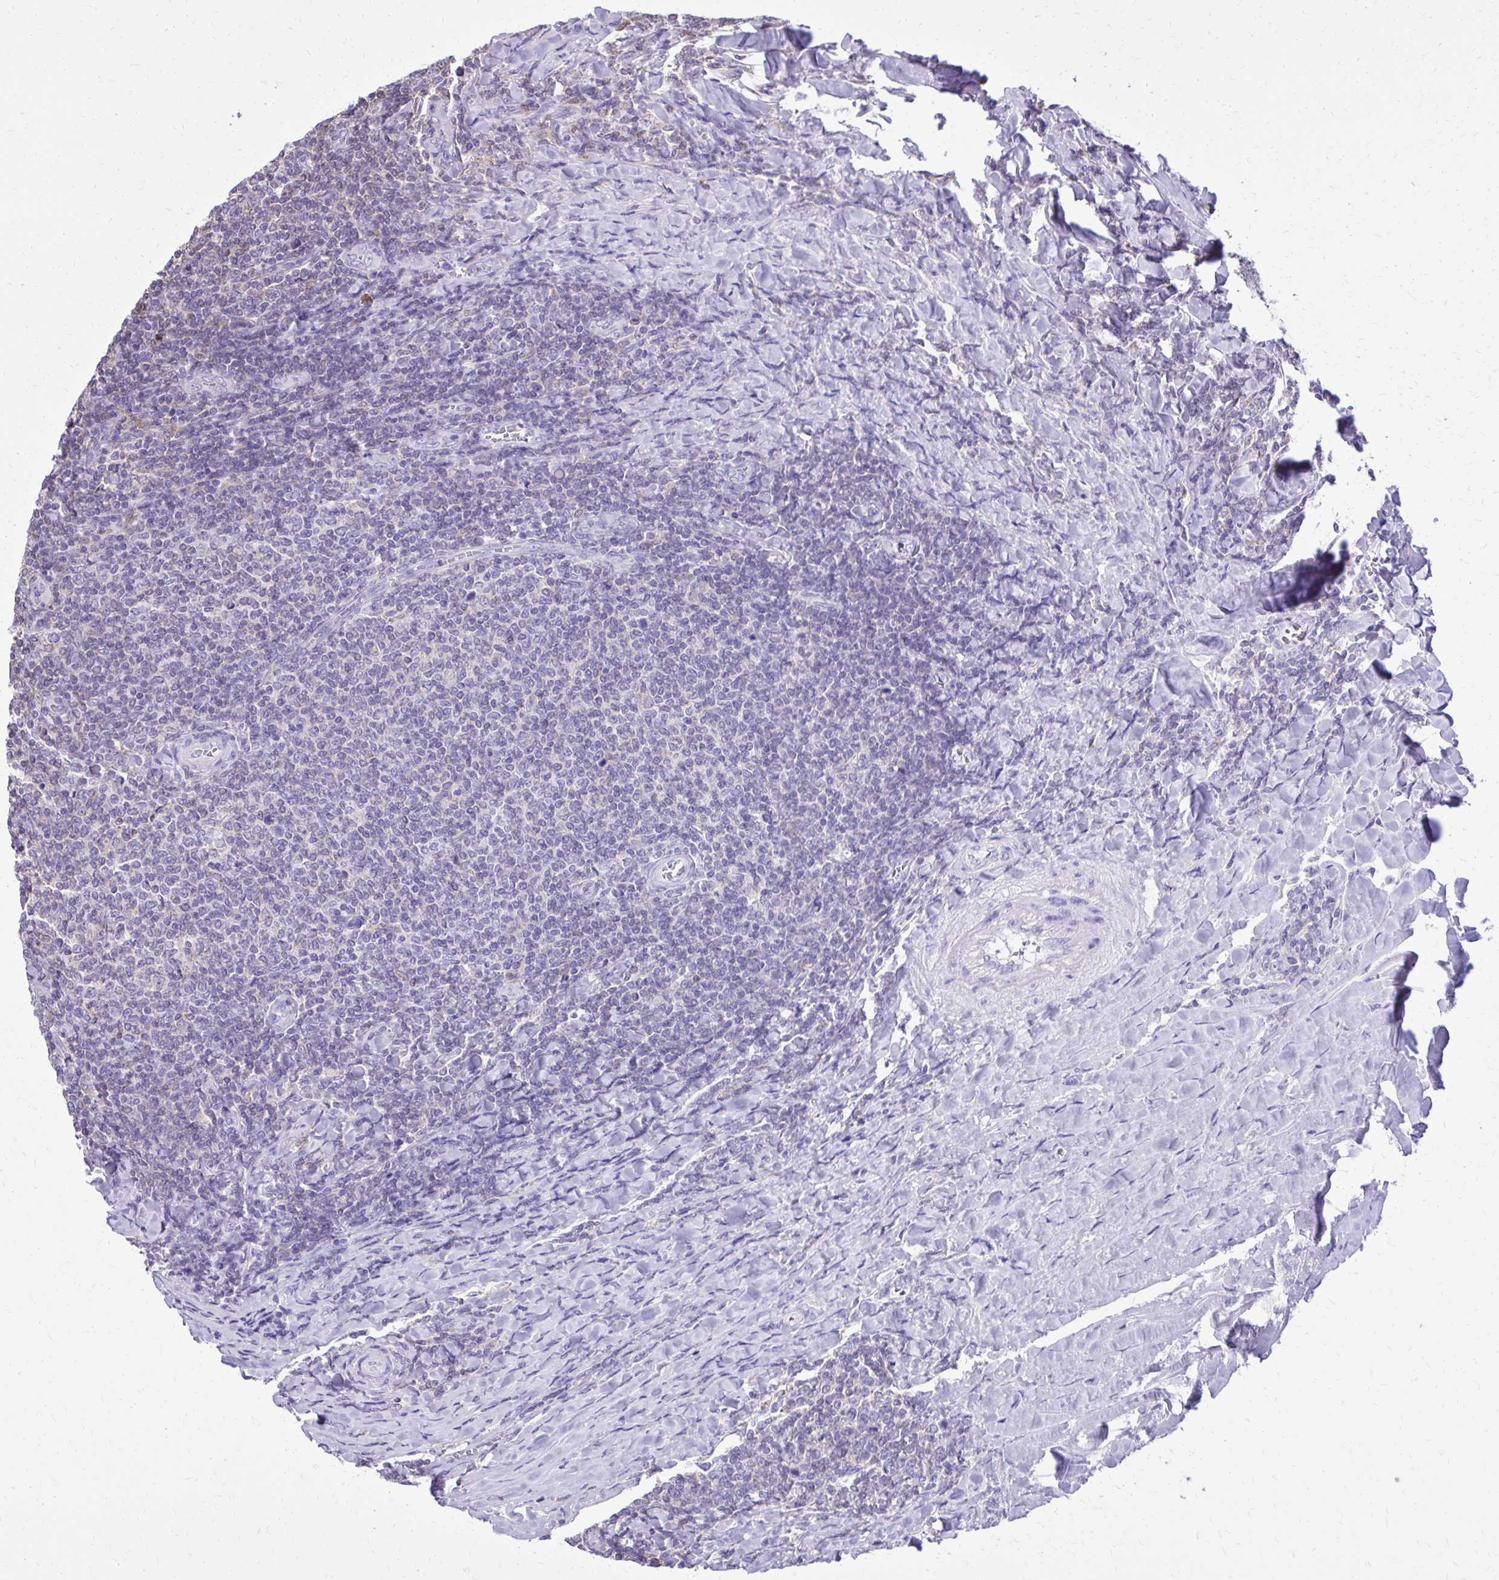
{"staining": {"intensity": "negative", "quantity": "none", "location": "none"}, "tissue": "lymphoma", "cell_type": "Tumor cells", "image_type": "cancer", "snomed": [{"axis": "morphology", "description": "Malignant lymphoma, non-Hodgkin's type, Low grade"}, {"axis": "topography", "description": "Lymph node"}], "caption": "Immunohistochemistry of lymphoma exhibits no positivity in tumor cells. The staining is performed using DAB (3,3'-diaminobenzidine) brown chromogen with nuclei counter-stained in using hematoxylin.", "gene": "CAT", "patient": {"sex": "male", "age": 52}}